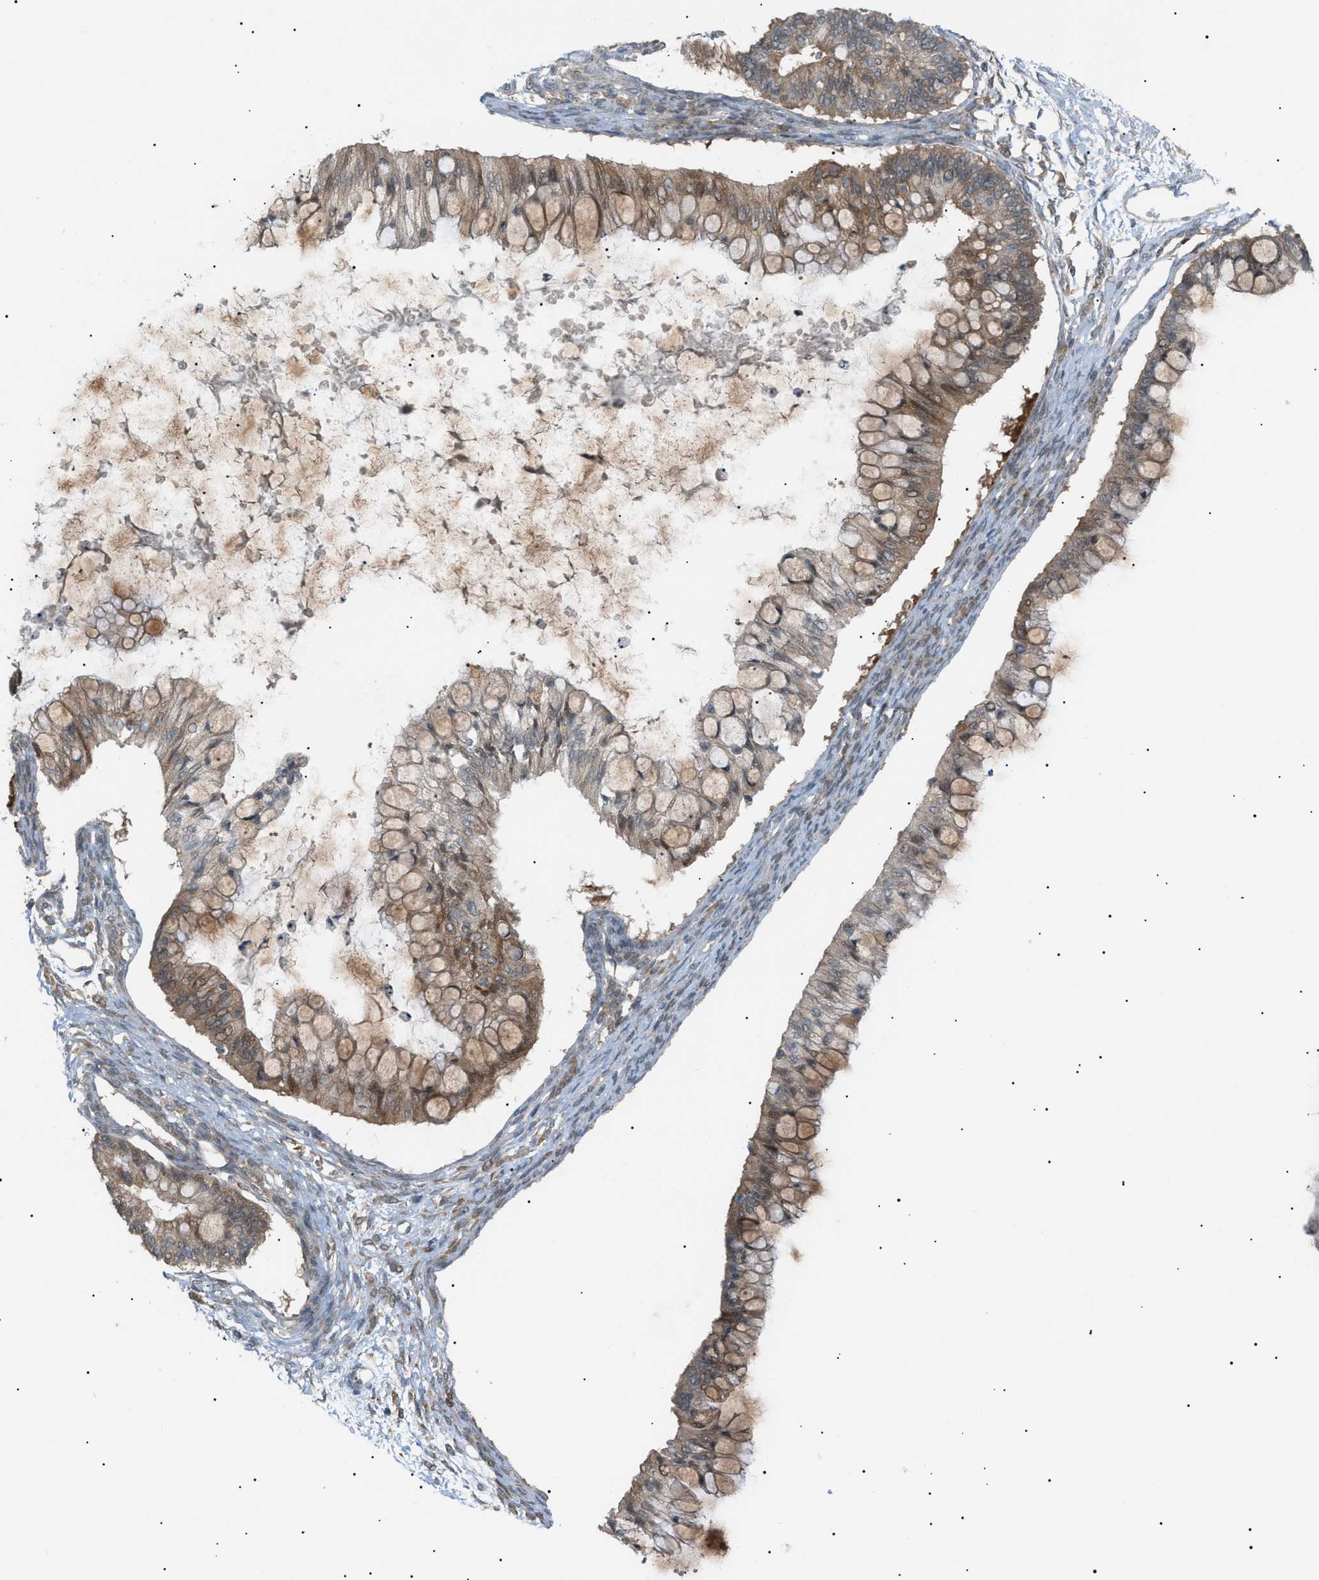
{"staining": {"intensity": "moderate", "quantity": ">75%", "location": "cytoplasmic/membranous"}, "tissue": "ovarian cancer", "cell_type": "Tumor cells", "image_type": "cancer", "snomed": [{"axis": "morphology", "description": "Cystadenocarcinoma, mucinous, NOS"}, {"axis": "topography", "description": "Ovary"}], "caption": "The micrograph exhibits staining of ovarian cancer (mucinous cystadenocarcinoma), revealing moderate cytoplasmic/membranous protein positivity (brown color) within tumor cells. (brown staining indicates protein expression, while blue staining denotes nuclei).", "gene": "LPIN2", "patient": {"sex": "female", "age": 57}}